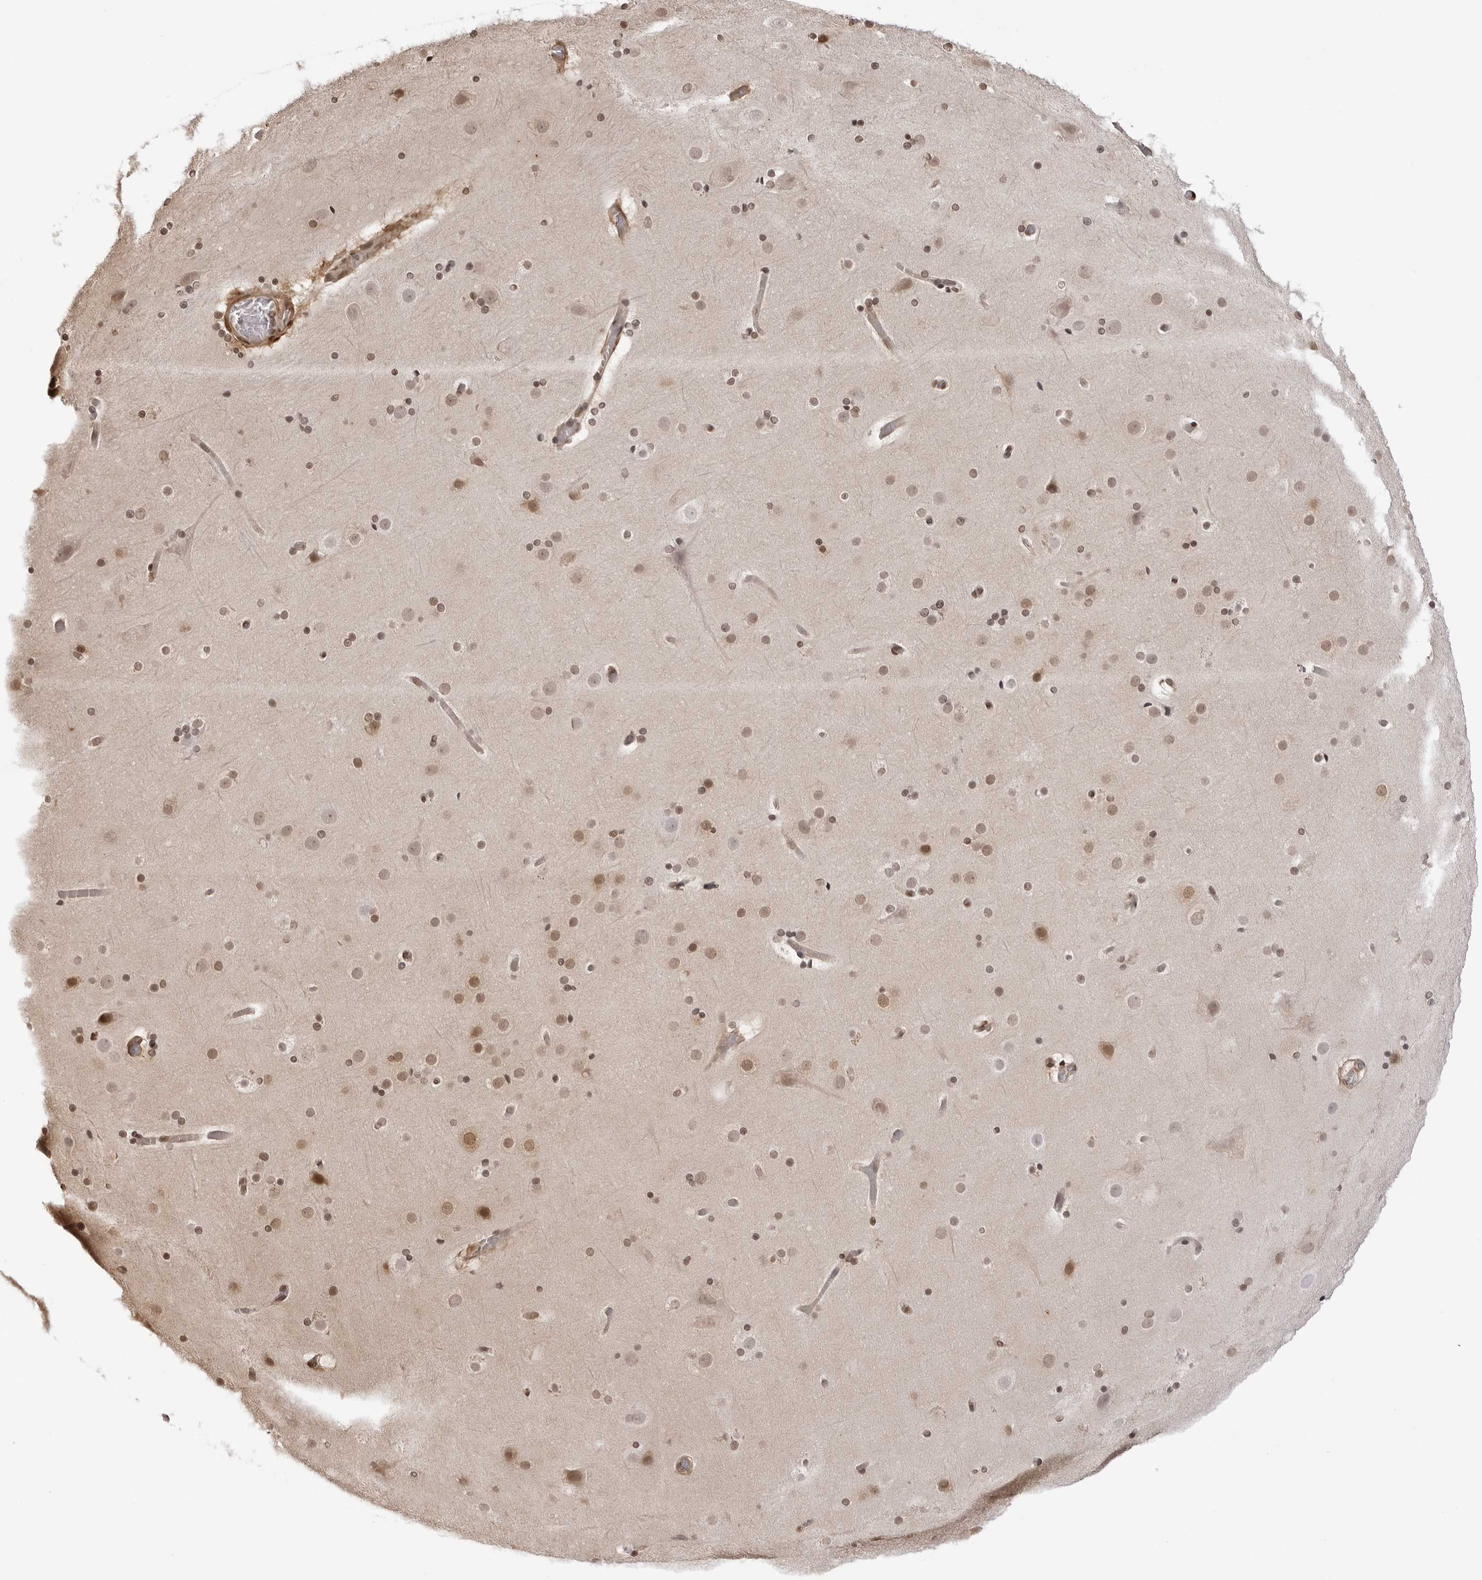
{"staining": {"intensity": "moderate", "quantity": ">75%", "location": "cytoplasmic/membranous,nuclear"}, "tissue": "cerebral cortex", "cell_type": "Endothelial cells", "image_type": "normal", "snomed": [{"axis": "morphology", "description": "Normal tissue, NOS"}, {"axis": "topography", "description": "Cerebral cortex"}], "caption": "This is an image of immunohistochemistry staining of unremarkable cerebral cortex, which shows moderate expression in the cytoplasmic/membranous,nuclear of endothelial cells.", "gene": "HSPA4", "patient": {"sex": "male", "age": 57}}